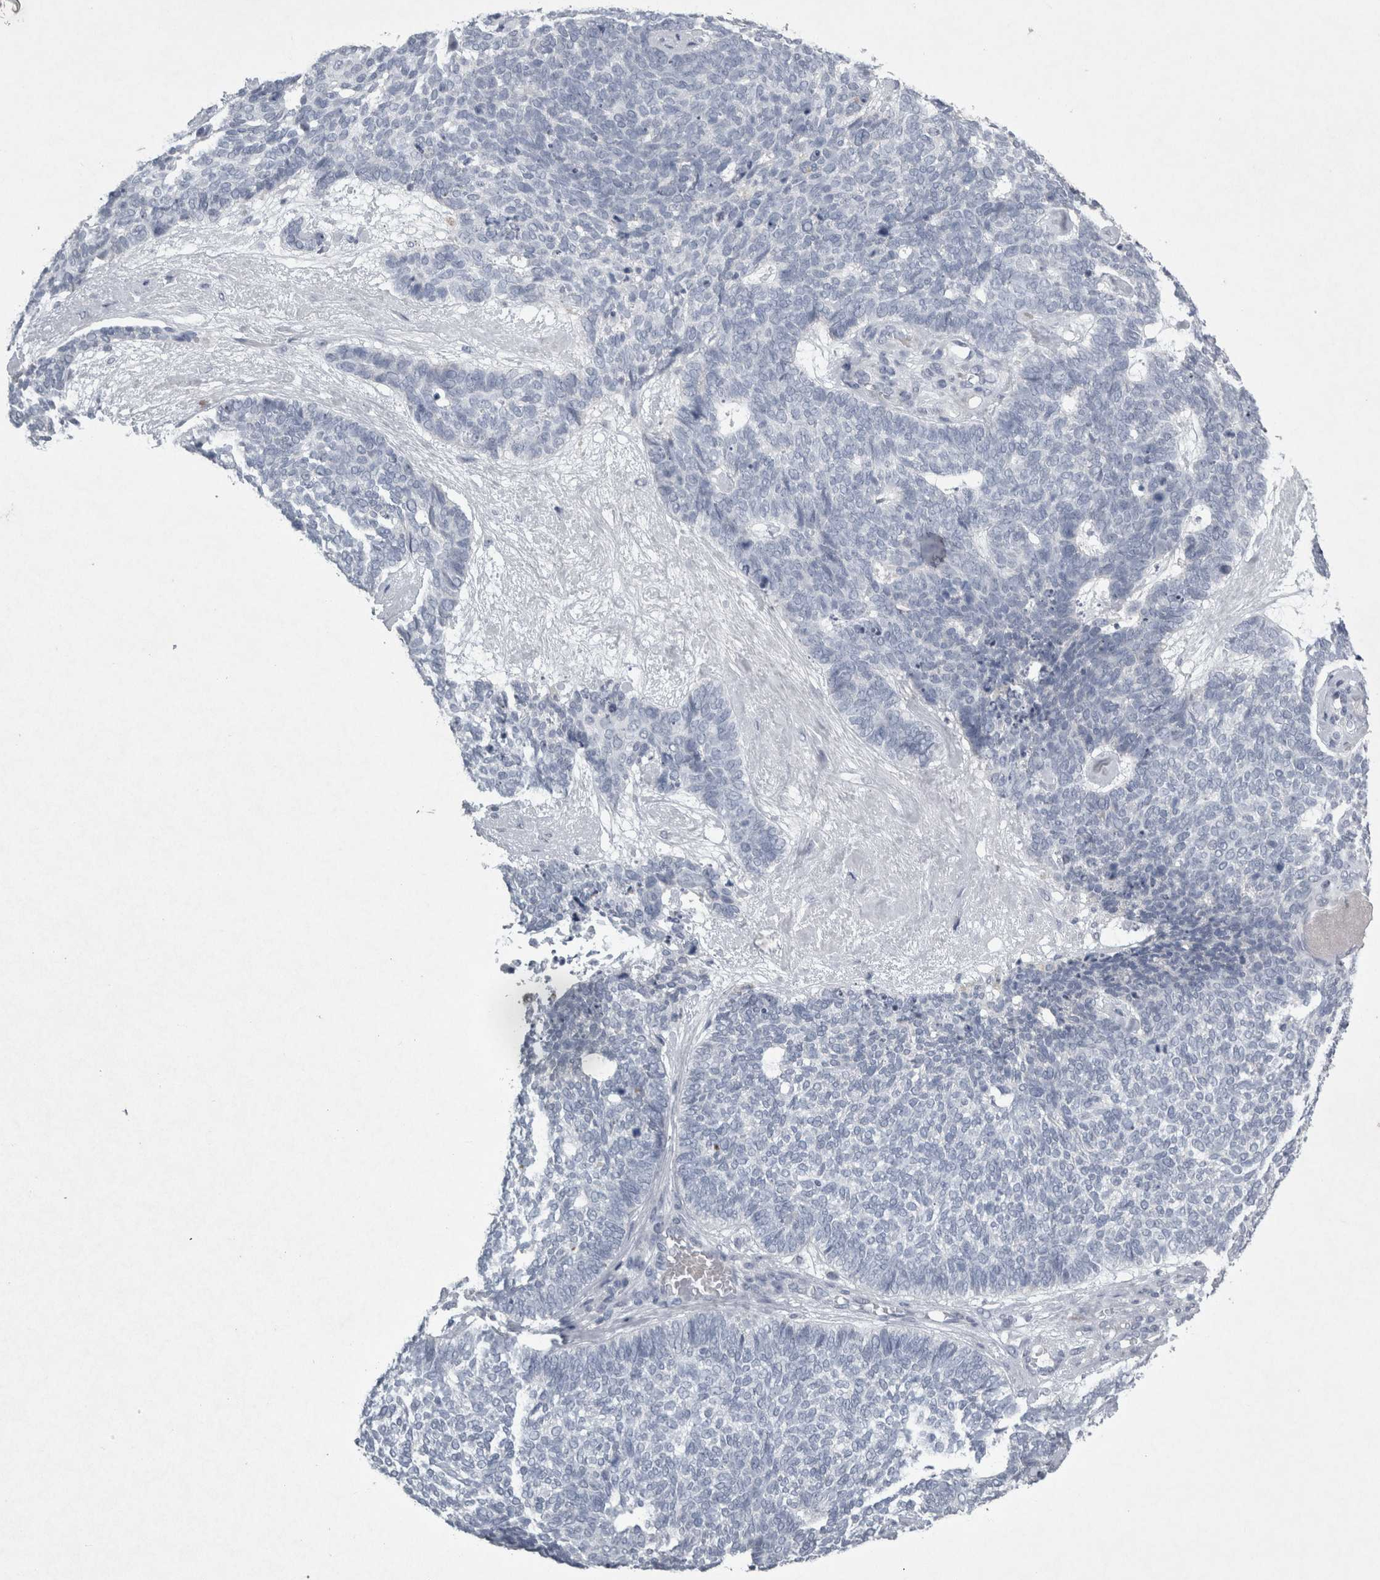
{"staining": {"intensity": "negative", "quantity": "none", "location": "none"}, "tissue": "skin cancer", "cell_type": "Tumor cells", "image_type": "cancer", "snomed": [{"axis": "morphology", "description": "Basal cell carcinoma"}, {"axis": "topography", "description": "Skin"}], "caption": "The photomicrograph reveals no significant staining in tumor cells of basal cell carcinoma (skin).", "gene": "PDX1", "patient": {"sex": "female", "age": 84}}